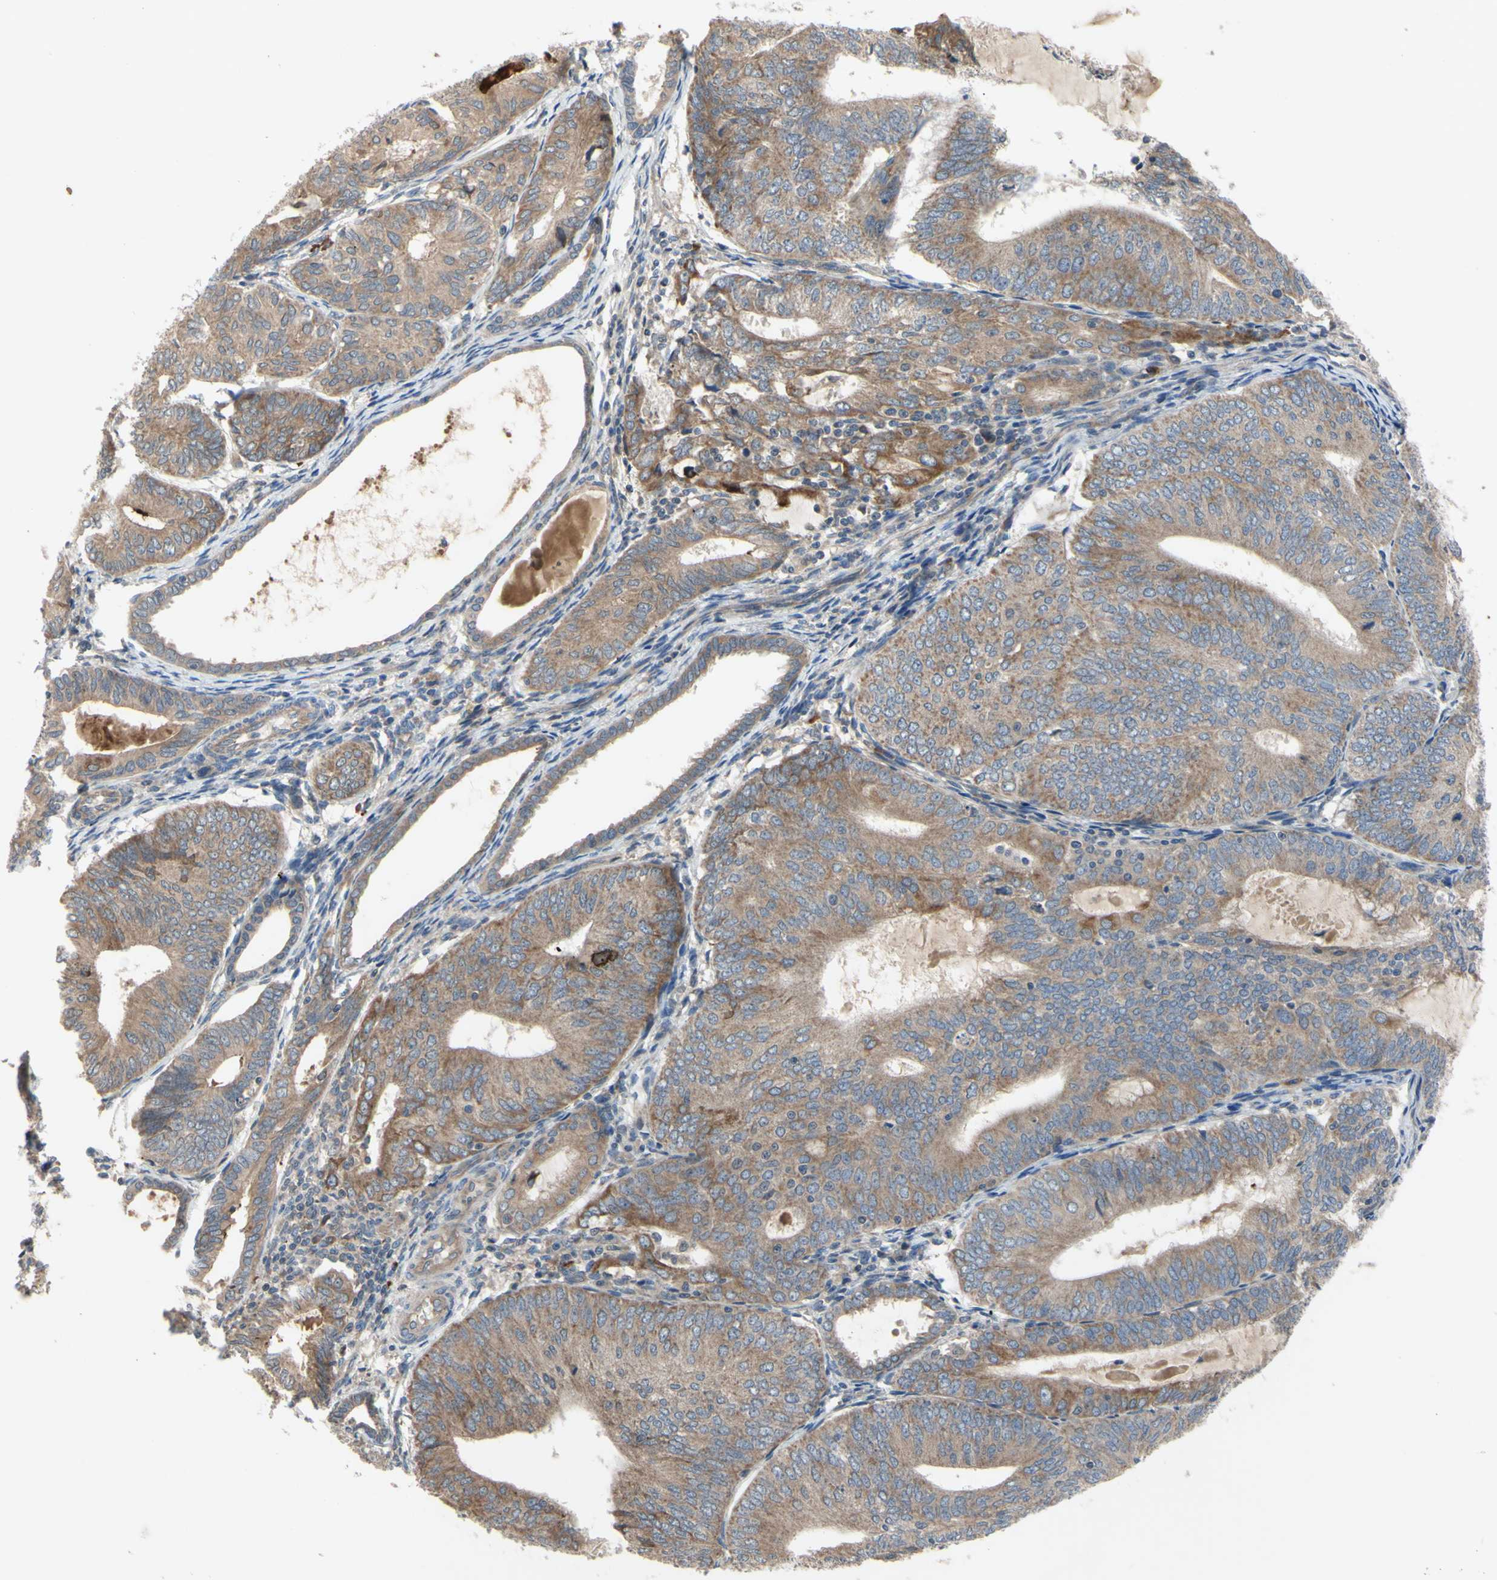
{"staining": {"intensity": "moderate", "quantity": ">75%", "location": "cytoplasmic/membranous"}, "tissue": "endometrial cancer", "cell_type": "Tumor cells", "image_type": "cancer", "snomed": [{"axis": "morphology", "description": "Adenocarcinoma, NOS"}, {"axis": "topography", "description": "Endometrium"}], "caption": "The immunohistochemical stain highlights moderate cytoplasmic/membranous positivity in tumor cells of endometrial cancer tissue.", "gene": "XIAP", "patient": {"sex": "female", "age": 81}}